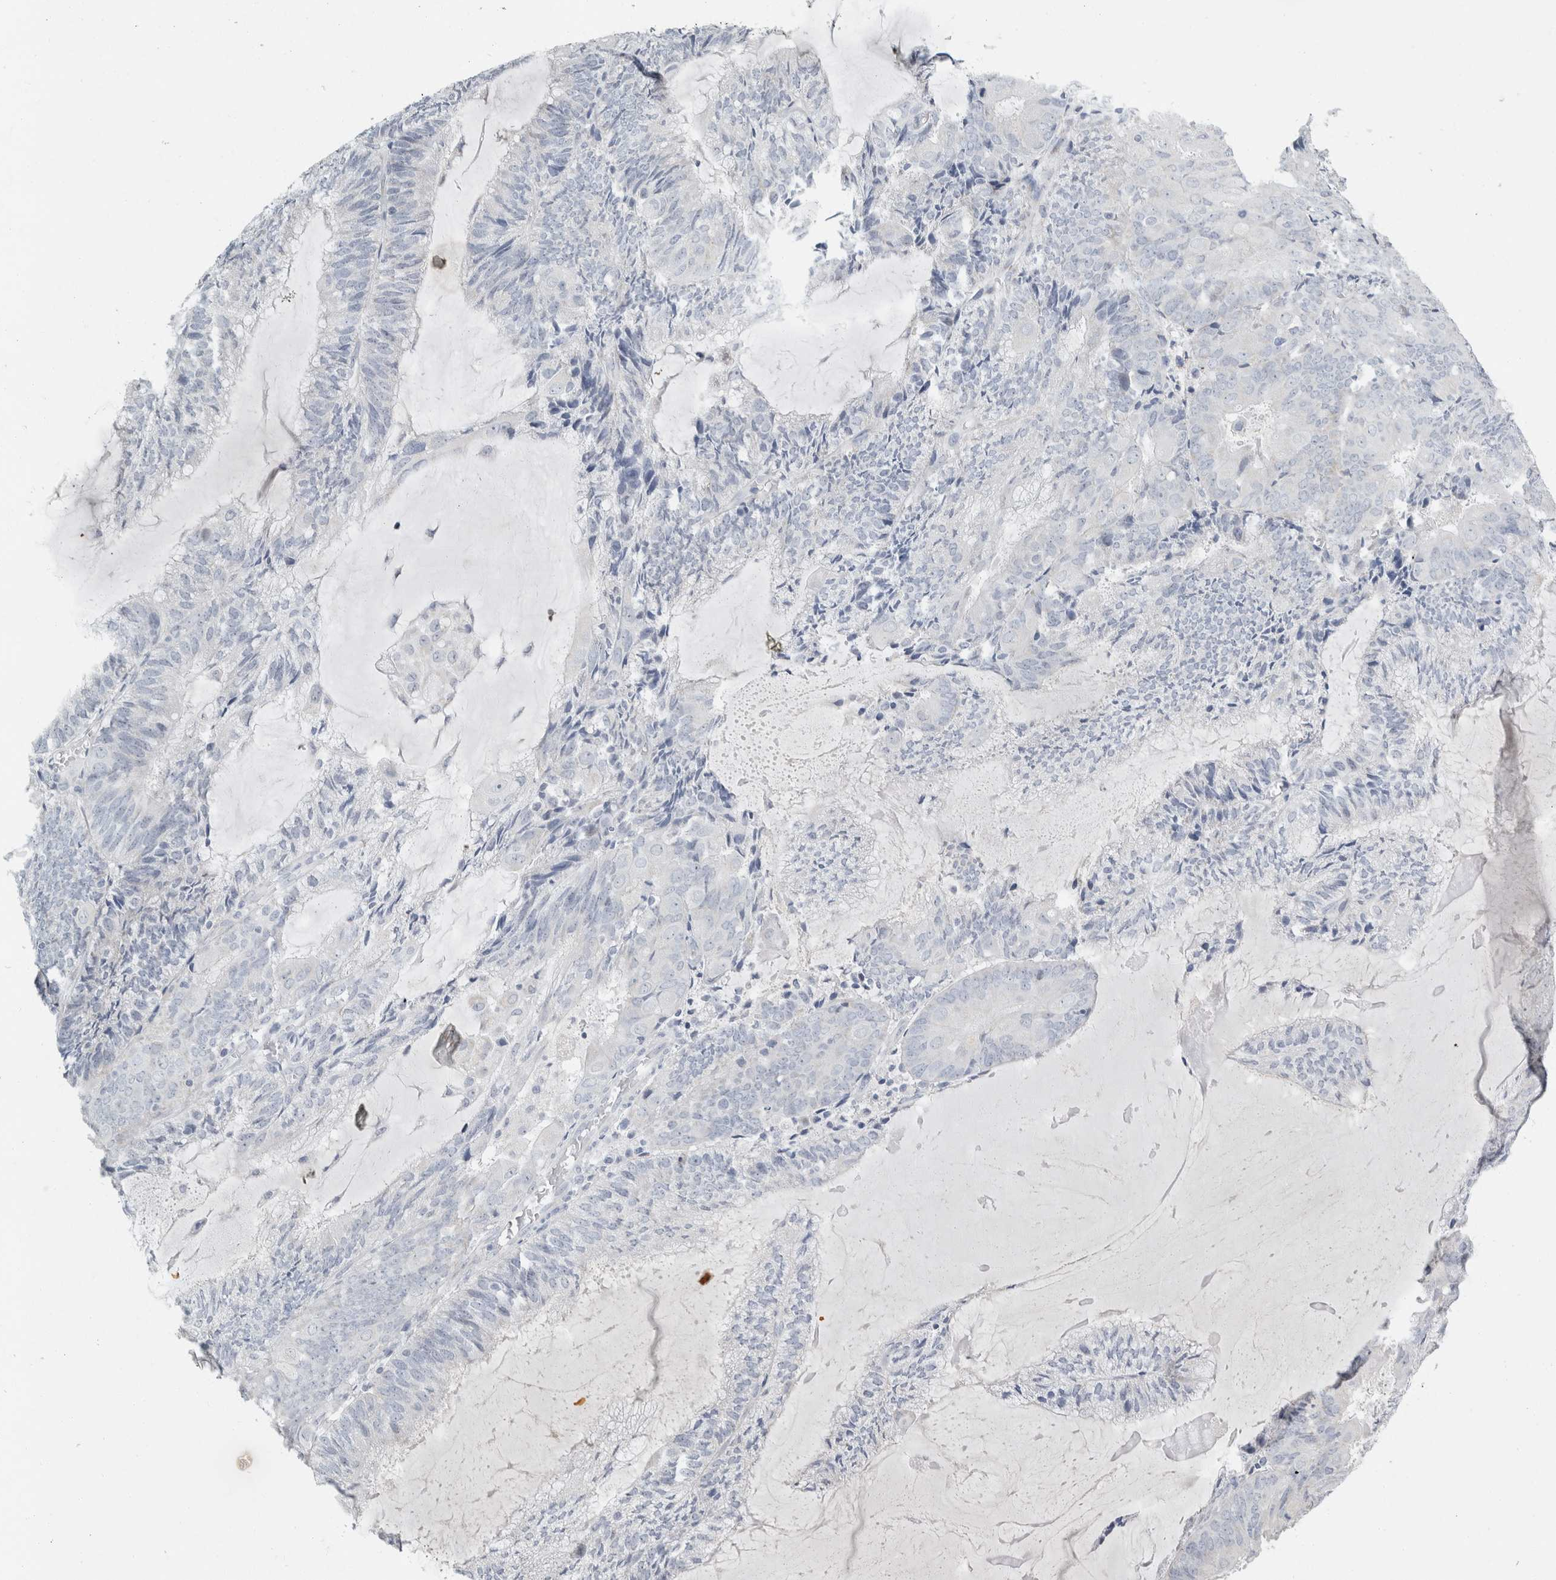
{"staining": {"intensity": "negative", "quantity": "none", "location": "none"}, "tissue": "endometrial cancer", "cell_type": "Tumor cells", "image_type": "cancer", "snomed": [{"axis": "morphology", "description": "Adenocarcinoma, NOS"}, {"axis": "topography", "description": "Endometrium"}], "caption": "Endometrial adenocarcinoma was stained to show a protein in brown. There is no significant expression in tumor cells.", "gene": "FXYD7", "patient": {"sex": "female", "age": 81}}